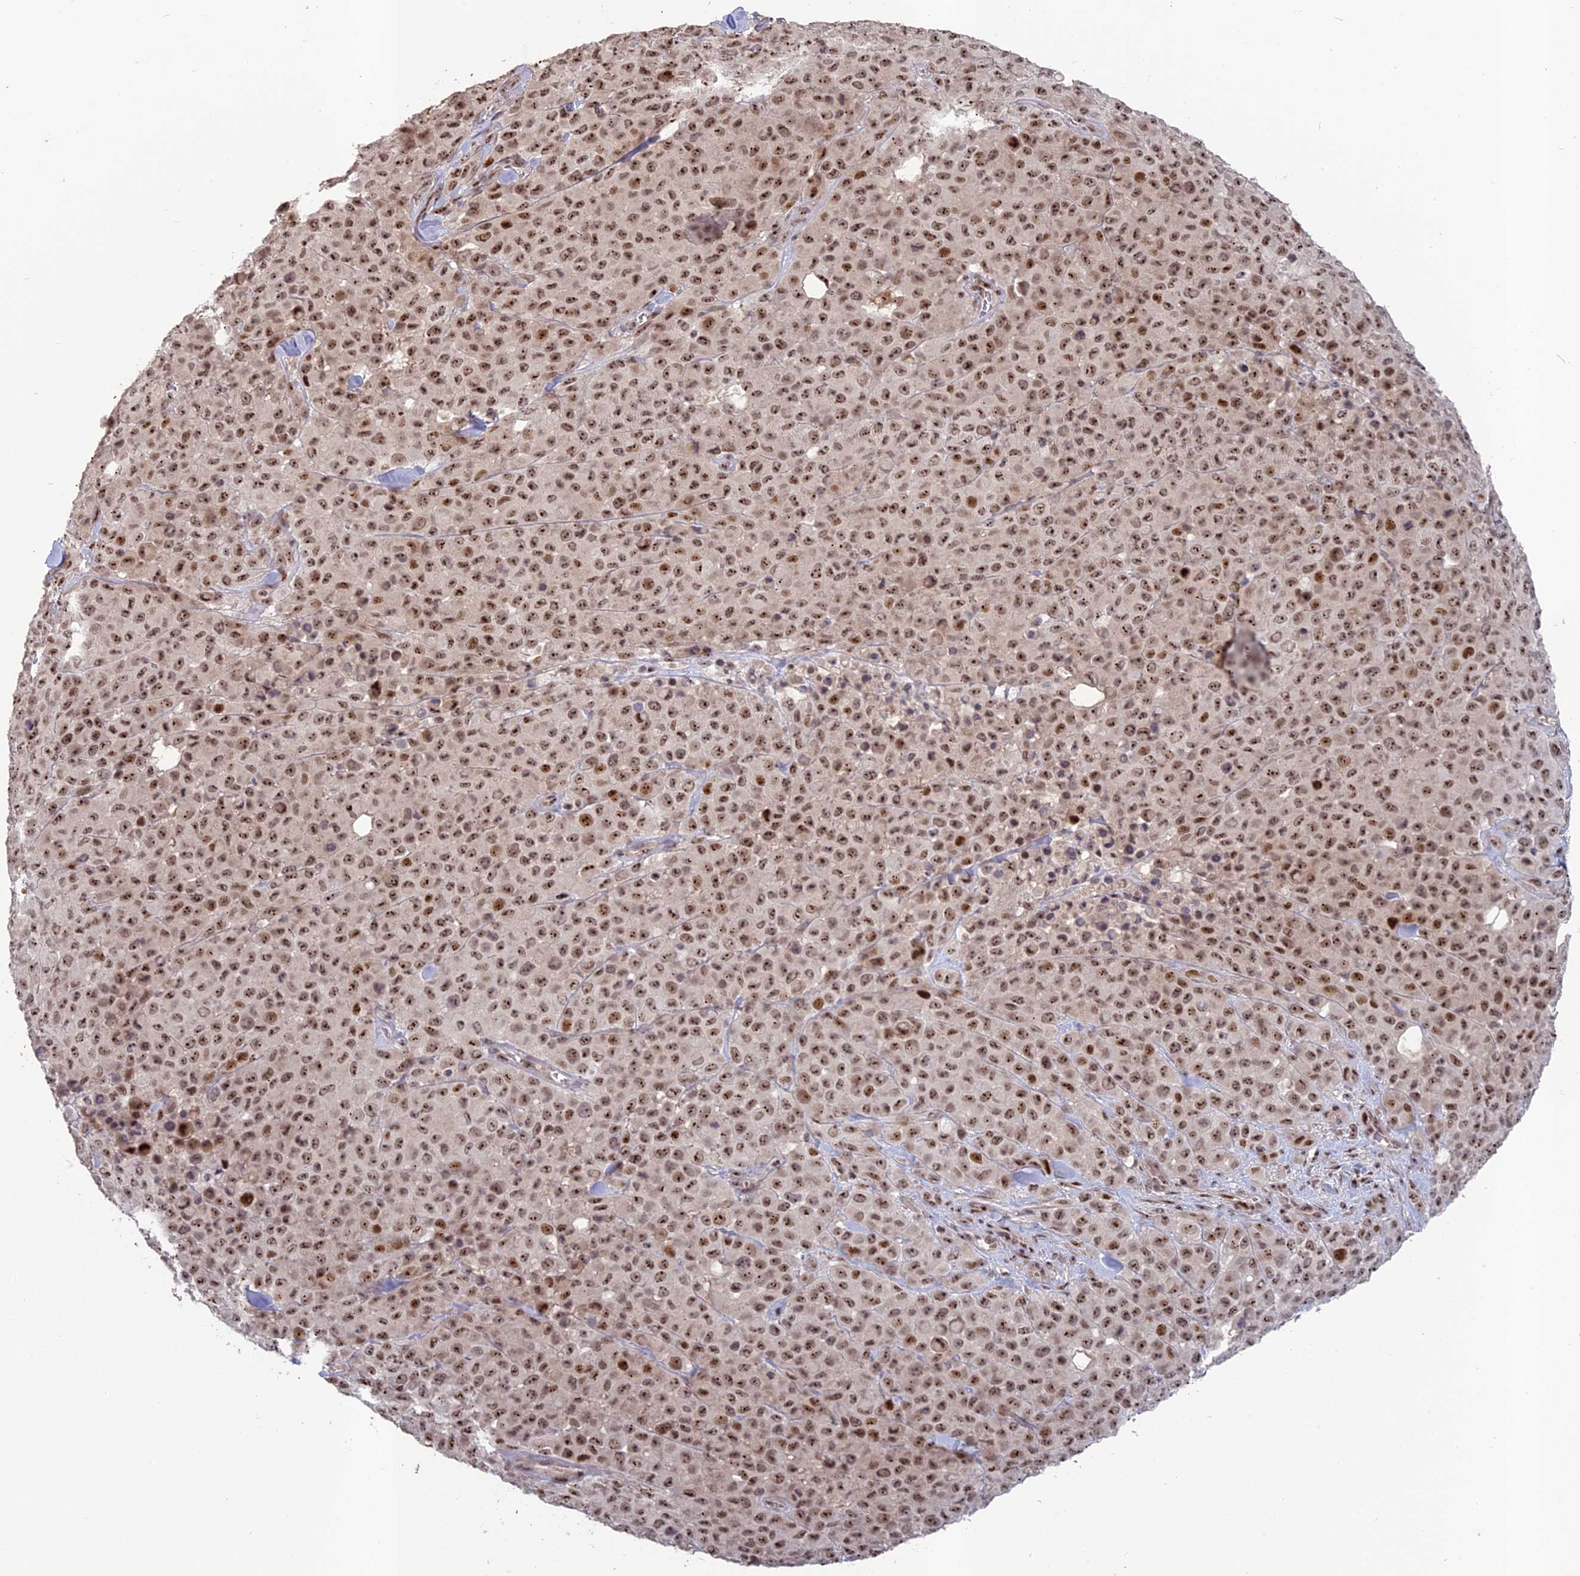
{"staining": {"intensity": "moderate", "quantity": ">75%", "location": "nuclear"}, "tissue": "melanoma", "cell_type": "Tumor cells", "image_type": "cancer", "snomed": [{"axis": "morphology", "description": "Malignant melanoma, Metastatic site"}, {"axis": "topography", "description": "Skin"}], "caption": "Immunohistochemical staining of malignant melanoma (metastatic site) displays medium levels of moderate nuclear positivity in about >75% of tumor cells. (Brightfield microscopy of DAB IHC at high magnification).", "gene": "FAM131A", "patient": {"sex": "female", "age": 81}}